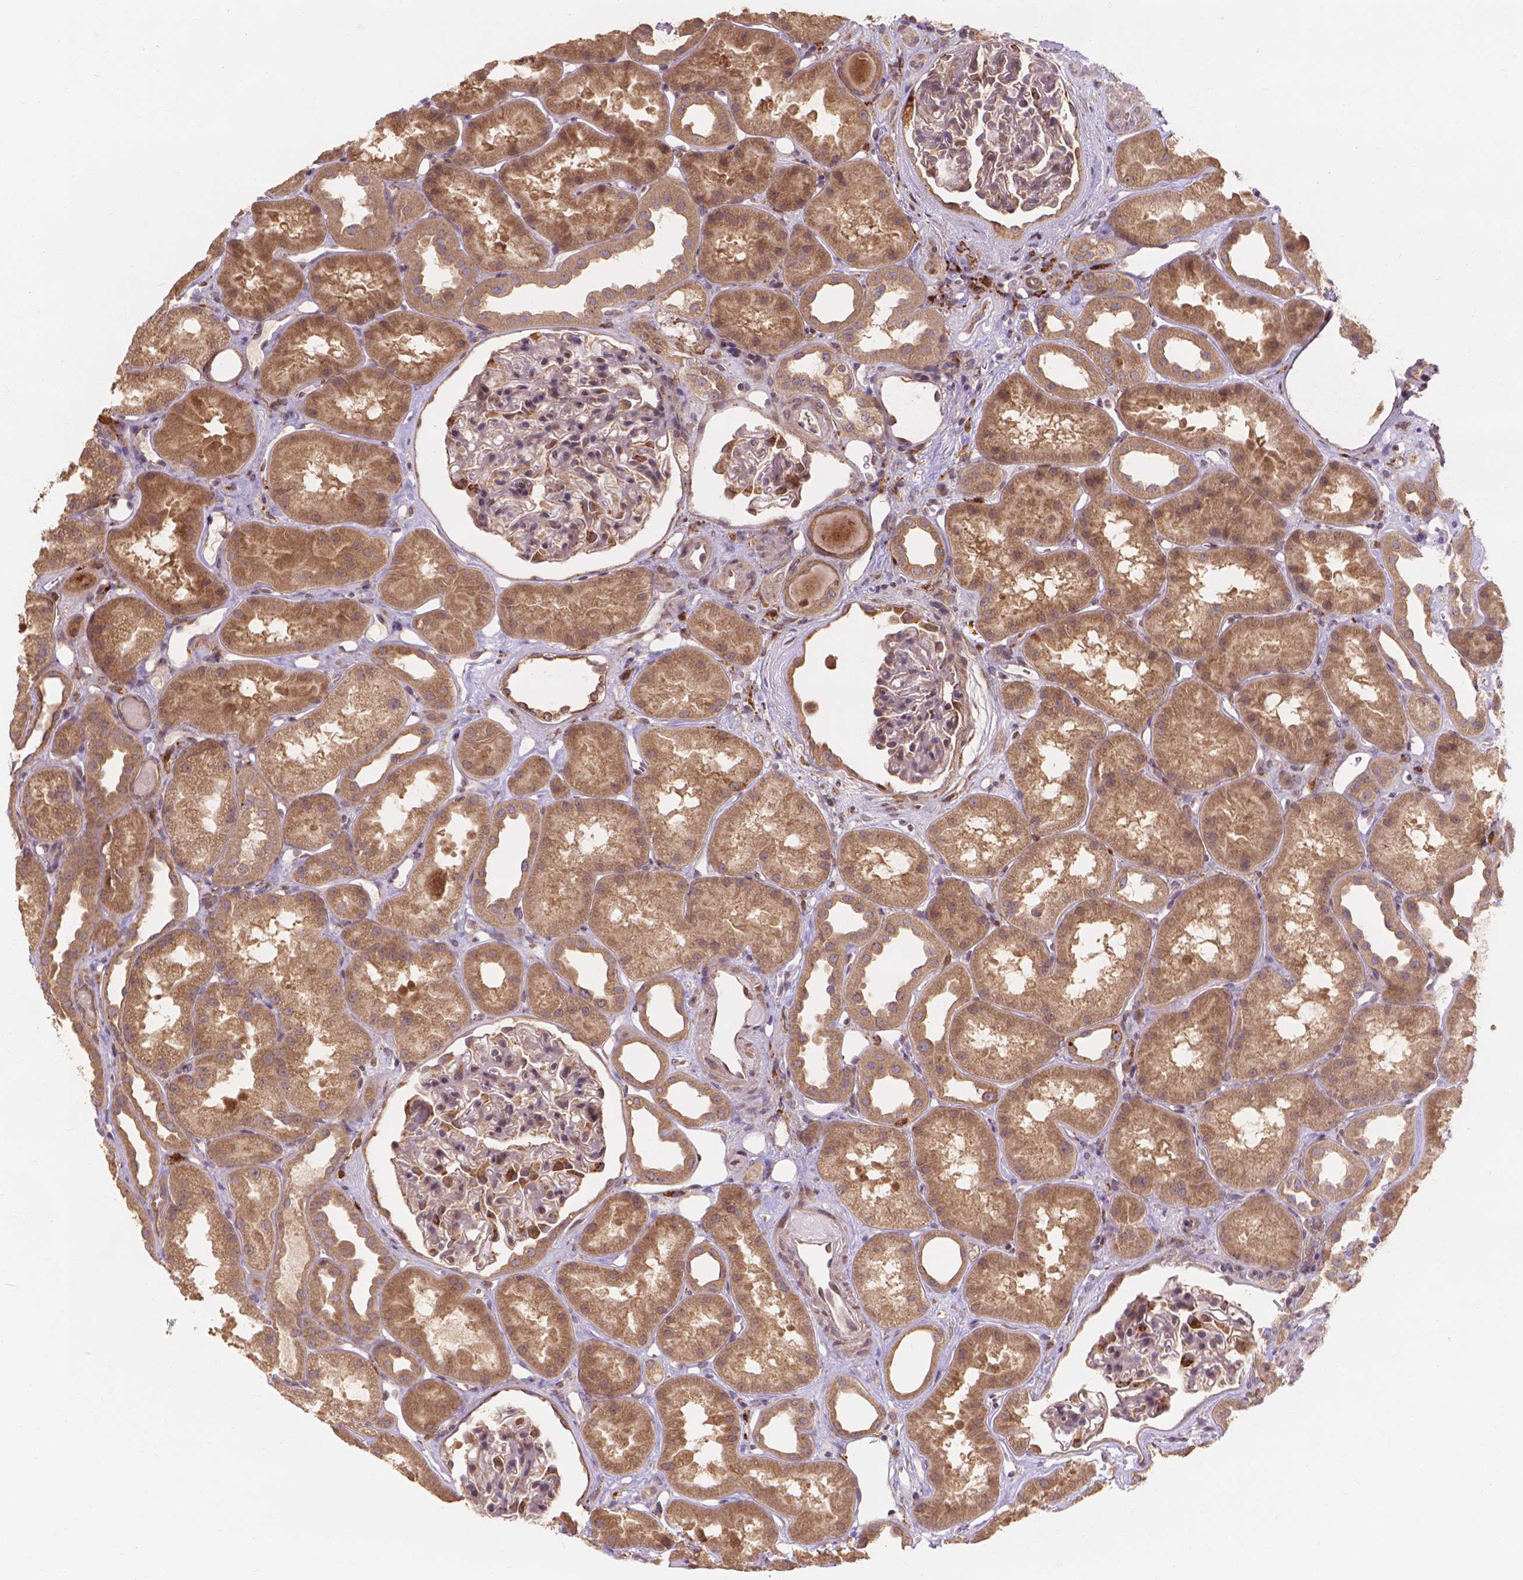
{"staining": {"intensity": "moderate", "quantity": "25%-75%", "location": "cytoplasmic/membranous"}, "tissue": "kidney", "cell_type": "Cells in glomeruli", "image_type": "normal", "snomed": [{"axis": "morphology", "description": "Normal tissue, NOS"}, {"axis": "topography", "description": "Kidney"}], "caption": "Immunohistochemical staining of normal kidney reveals moderate cytoplasmic/membranous protein positivity in approximately 25%-75% of cells in glomeruli.", "gene": "TAB2", "patient": {"sex": "male", "age": 61}}